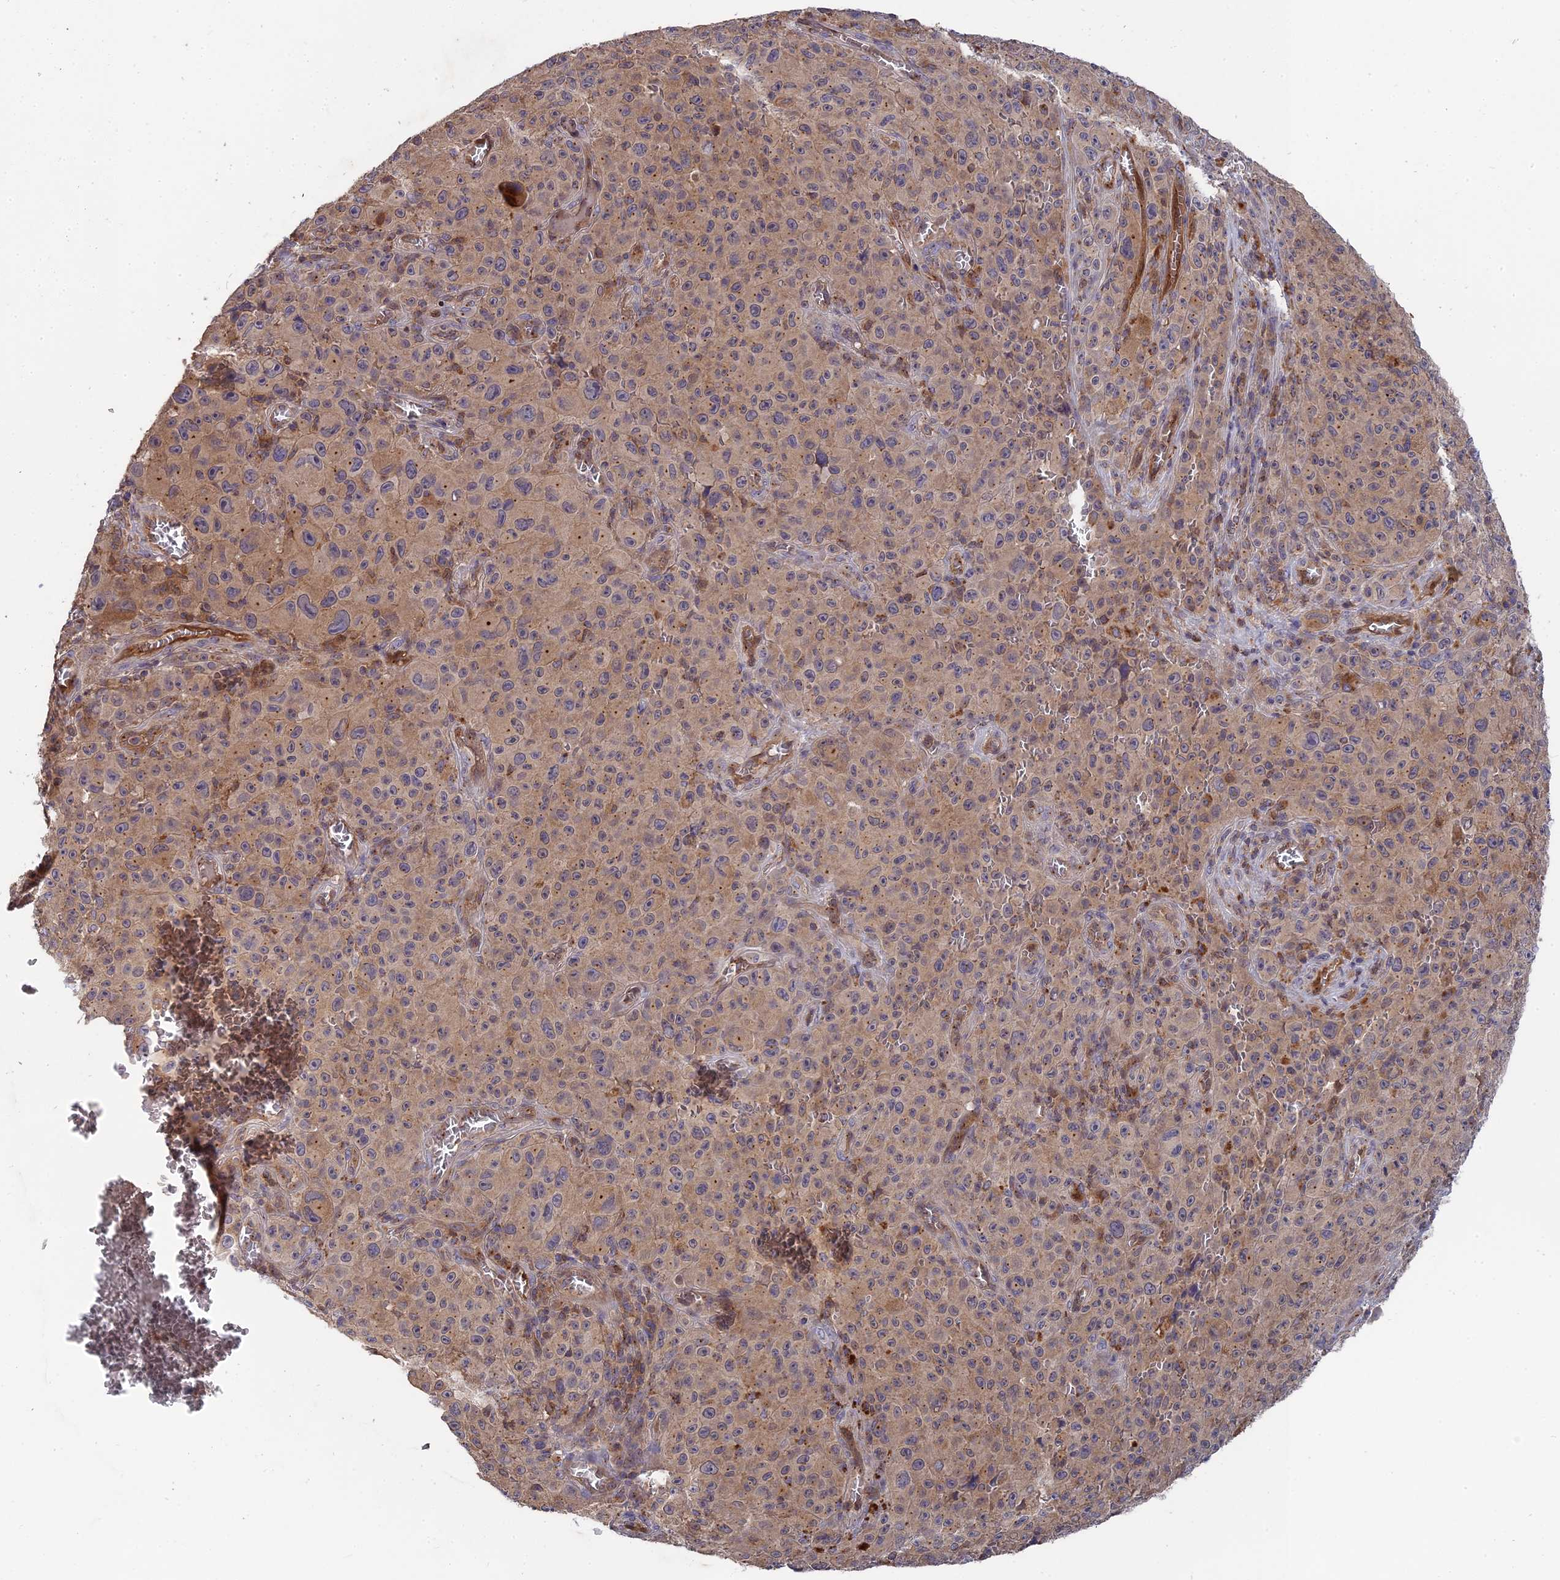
{"staining": {"intensity": "weak", "quantity": ">75%", "location": "cytoplasmic/membranous"}, "tissue": "melanoma", "cell_type": "Tumor cells", "image_type": "cancer", "snomed": [{"axis": "morphology", "description": "Malignant melanoma, NOS"}, {"axis": "topography", "description": "Skin"}], "caption": "Immunohistochemistry (IHC) staining of melanoma, which shows low levels of weak cytoplasmic/membranous expression in about >75% of tumor cells indicating weak cytoplasmic/membranous protein expression. The staining was performed using DAB (brown) for protein detection and nuclei were counterstained in hematoxylin (blue).", "gene": "RPIA", "patient": {"sex": "female", "age": 82}}